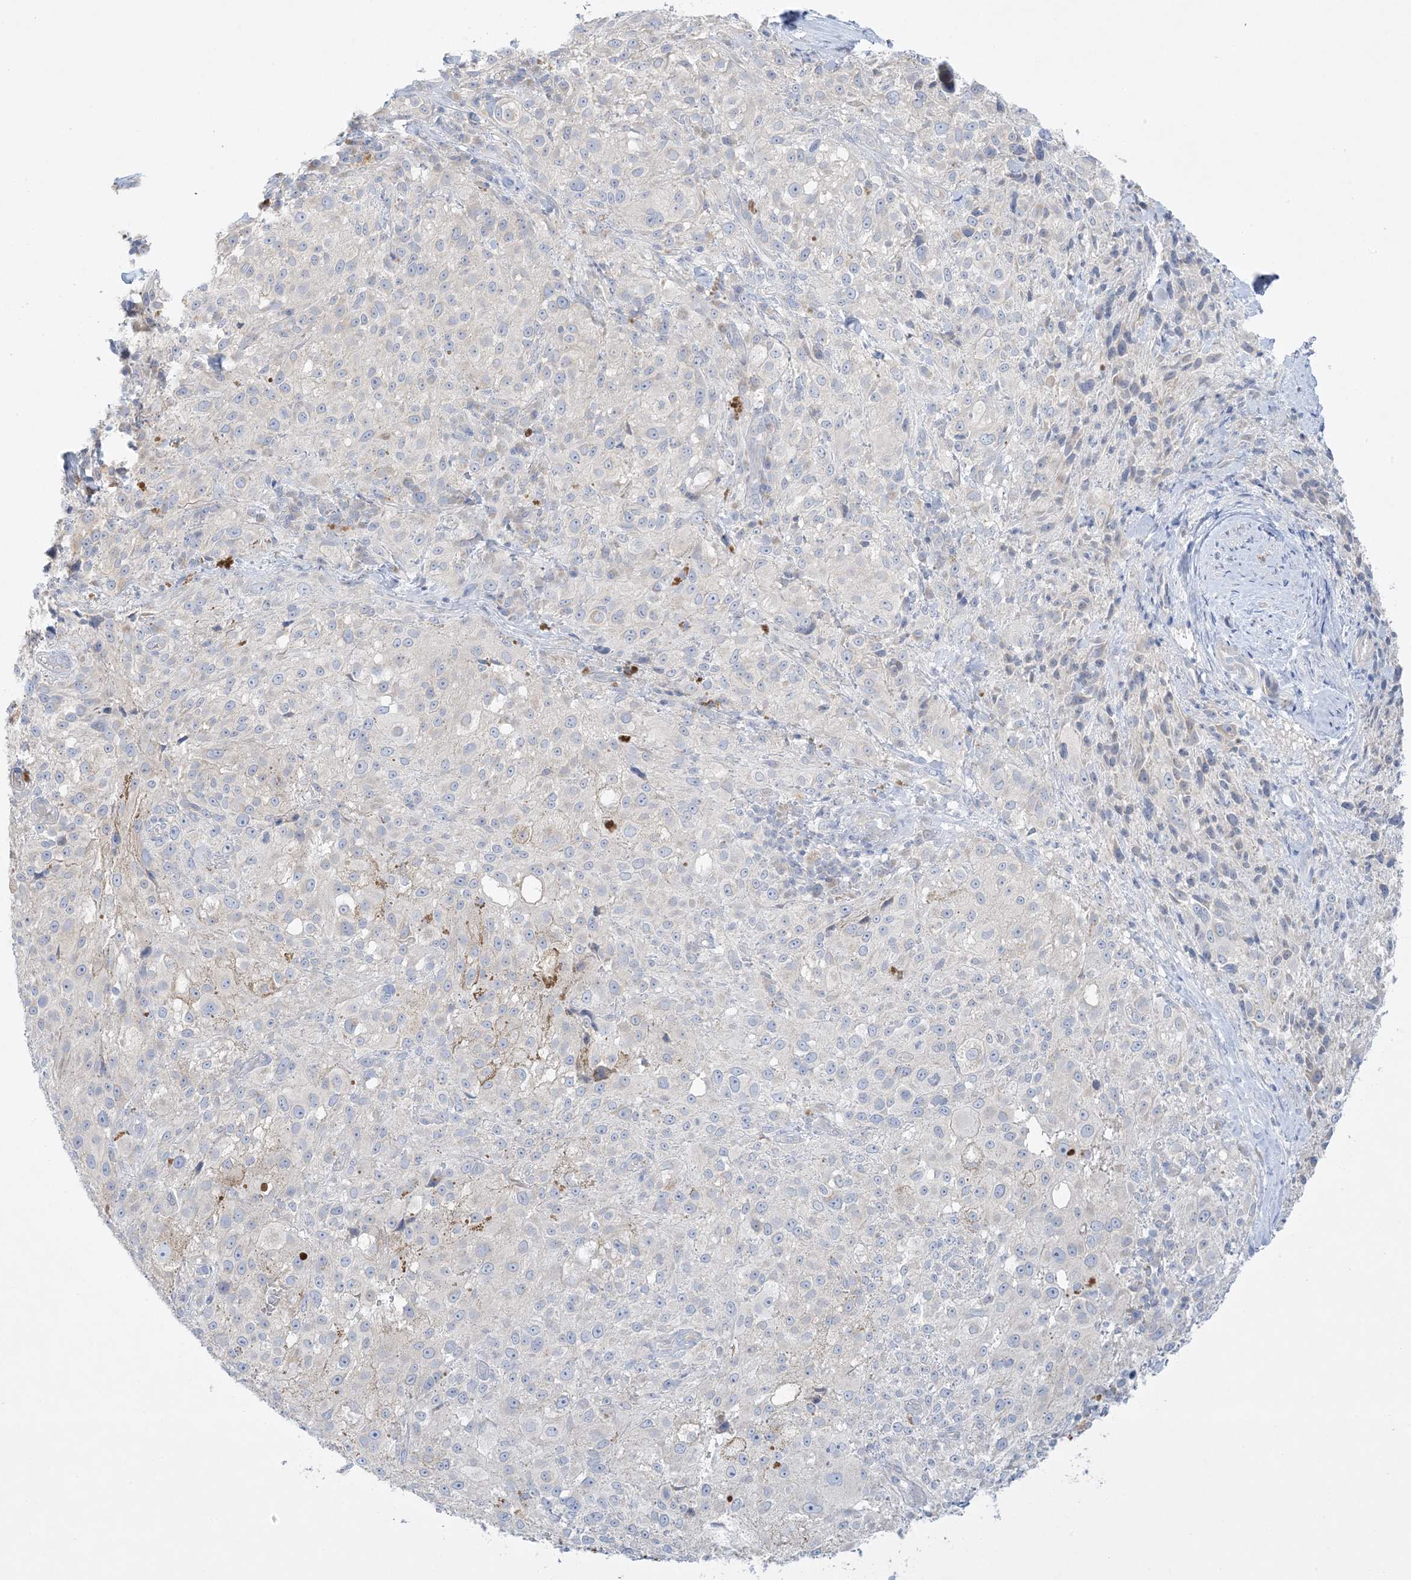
{"staining": {"intensity": "negative", "quantity": "none", "location": "none"}, "tissue": "melanoma", "cell_type": "Tumor cells", "image_type": "cancer", "snomed": [{"axis": "morphology", "description": "Necrosis, NOS"}, {"axis": "morphology", "description": "Malignant melanoma, NOS"}, {"axis": "topography", "description": "Skin"}], "caption": "Tumor cells show no significant protein positivity in malignant melanoma.", "gene": "FAM184A", "patient": {"sex": "female", "age": 87}}